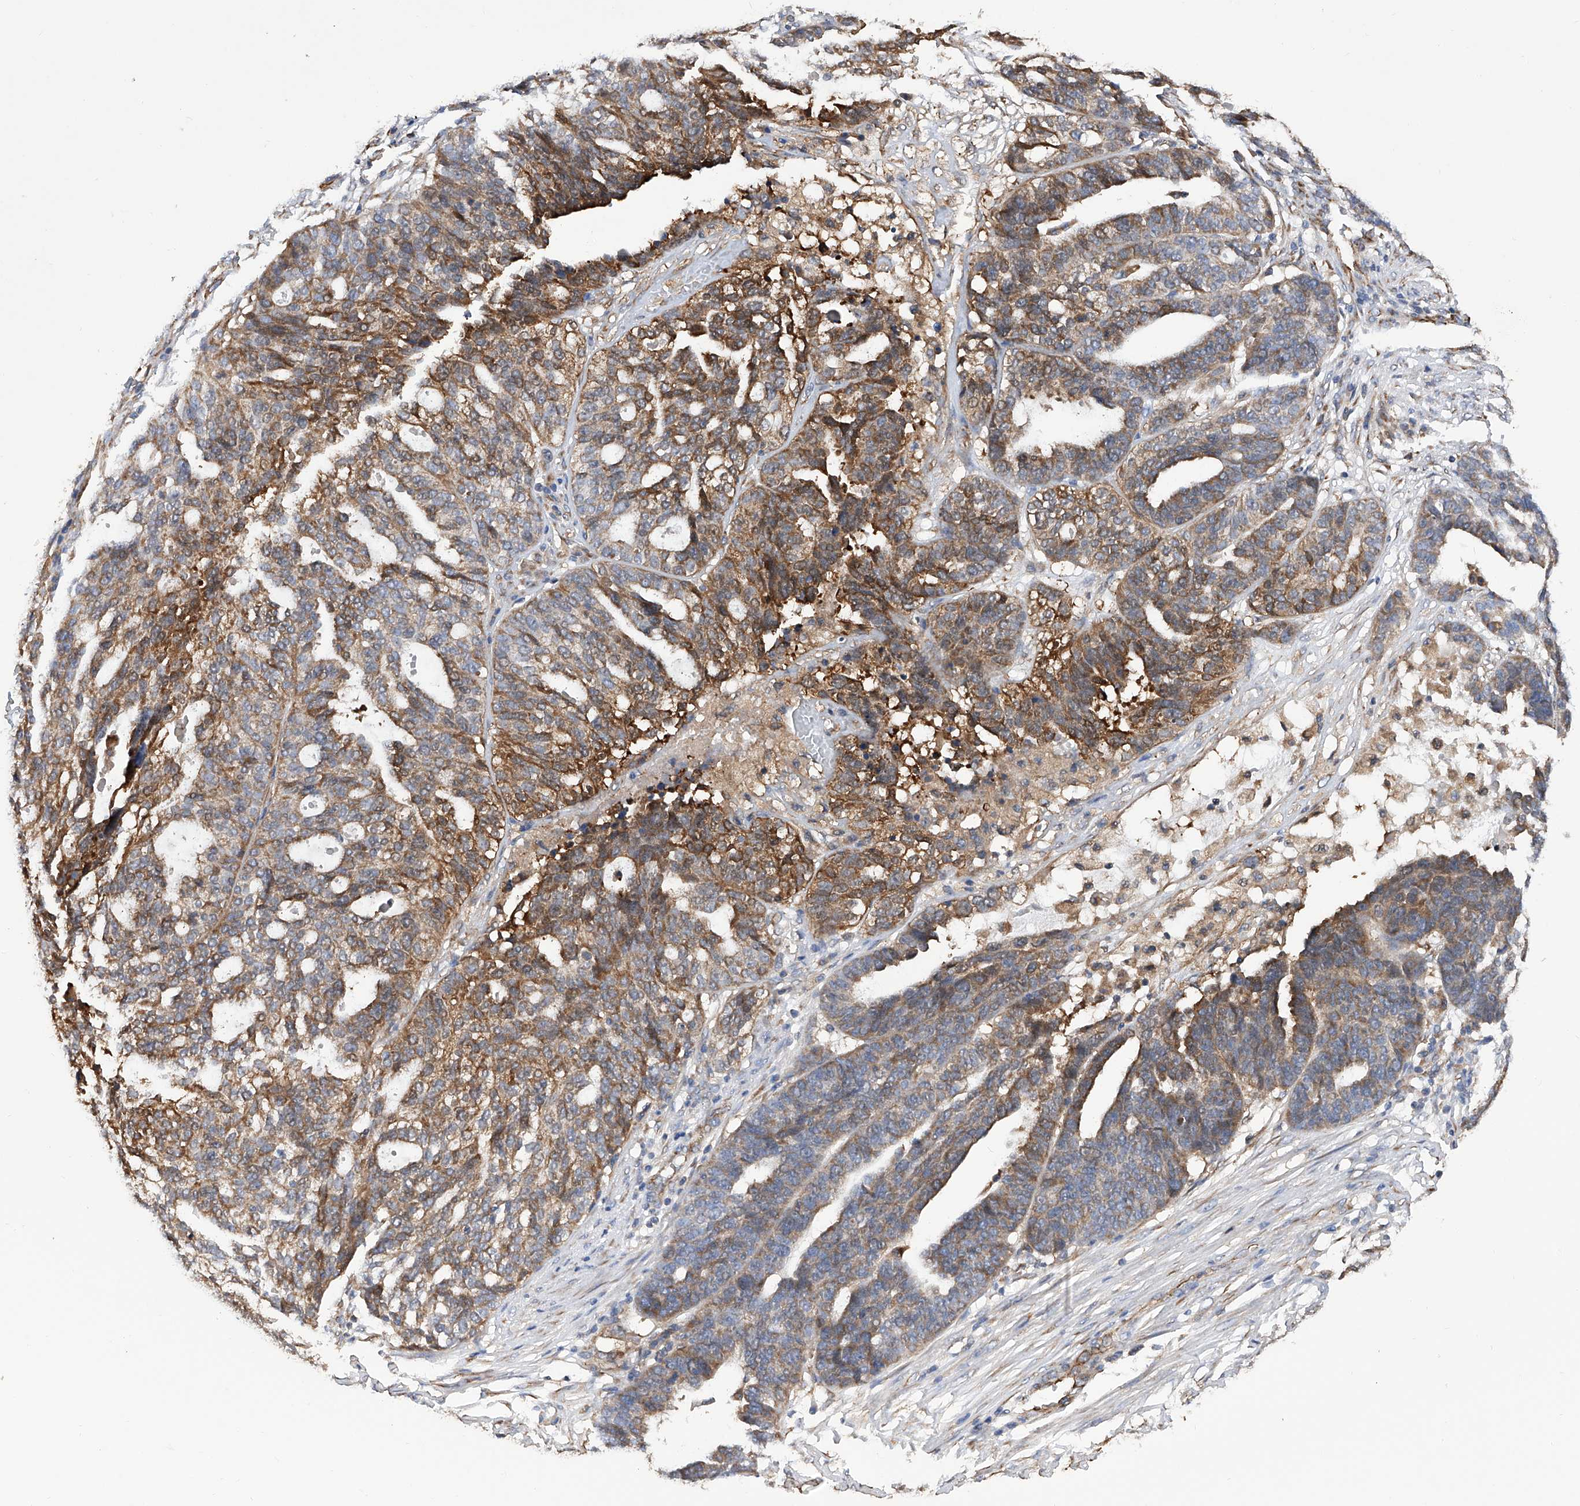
{"staining": {"intensity": "moderate", "quantity": ">75%", "location": "cytoplasmic/membranous"}, "tissue": "ovarian cancer", "cell_type": "Tumor cells", "image_type": "cancer", "snomed": [{"axis": "morphology", "description": "Cystadenocarcinoma, serous, NOS"}, {"axis": "topography", "description": "Ovary"}], "caption": "Protein staining of ovarian serous cystadenocarcinoma tissue displays moderate cytoplasmic/membranous positivity in approximately >75% of tumor cells. (DAB IHC with brightfield microscopy, high magnification).", "gene": "INPP5B", "patient": {"sex": "female", "age": 59}}